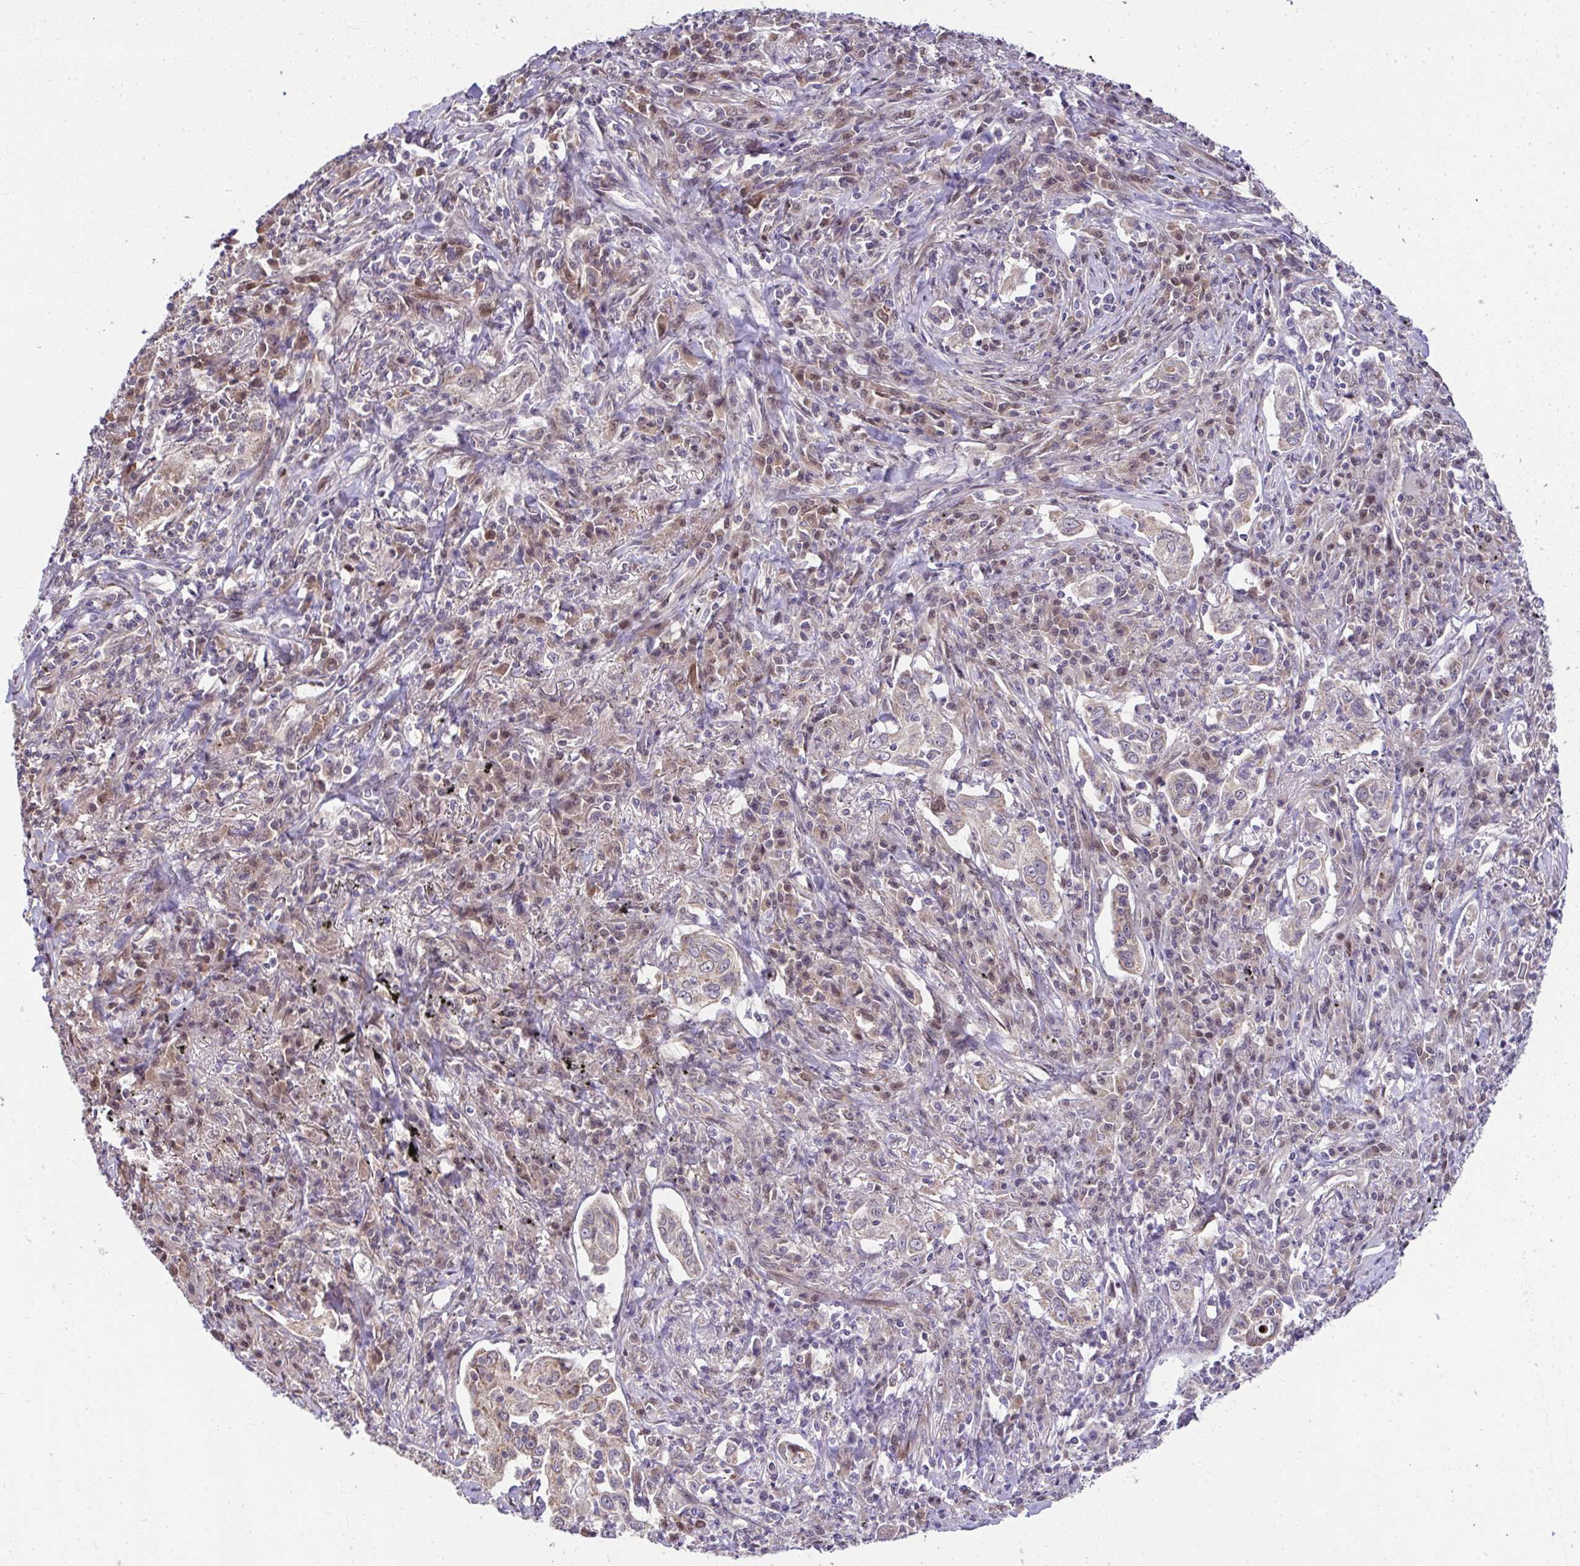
{"staining": {"intensity": "weak", "quantity": ">75%", "location": "cytoplasmic/membranous"}, "tissue": "lung cancer", "cell_type": "Tumor cells", "image_type": "cancer", "snomed": [{"axis": "morphology", "description": "Squamous cell carcinoma, NOS"}, {"axis": "topography", "description": "Lung"}], "caption": "Immunohistochemistry (IHC) of human lung cancer demonstrates low levels of weak cytoplasmic/membranous positivity in approximately >75% of tumor cells.", "gene": "RDH14", "patient": {"sex": "male", "age": 71}}